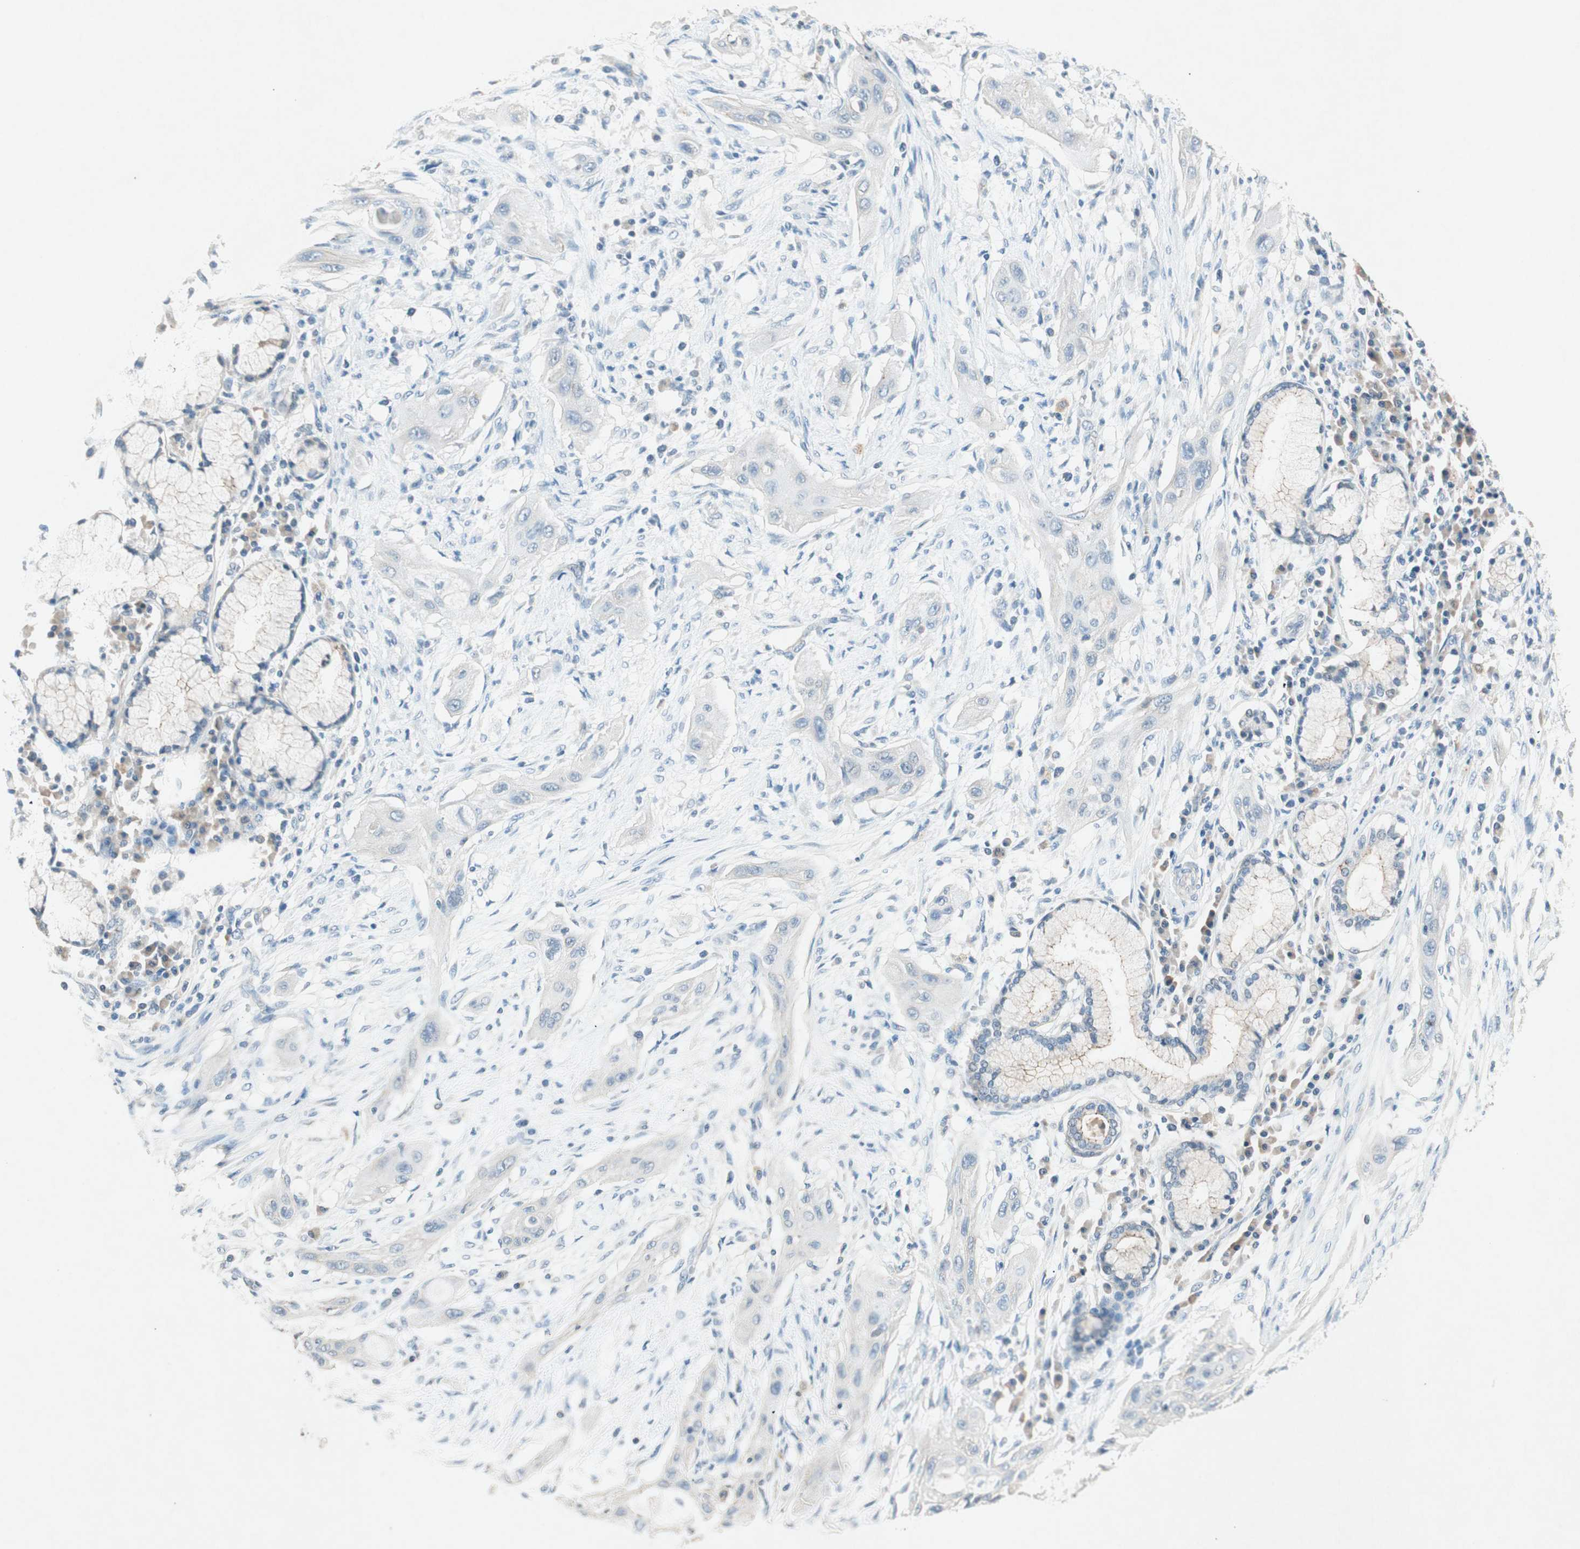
{"staining": {"intensity": "negative", "quantity": "none", "location": "none"}, "tissue": "lung cancer", "cell_type": "Tumor cells", "image_type": "cancer", "snomed": [{"axis": "morphology", "description": "Squamous cell carcinoma, NOS"}, {"axis": "topography", "description": "Lung"}], "caption": "A micrograph of squamous cell carcinoma (lung) stained for a protein reveals no brown staining in tumor cells.", "gene": "NKAIN1", "patient": {"sex": "female", "age": 47}}